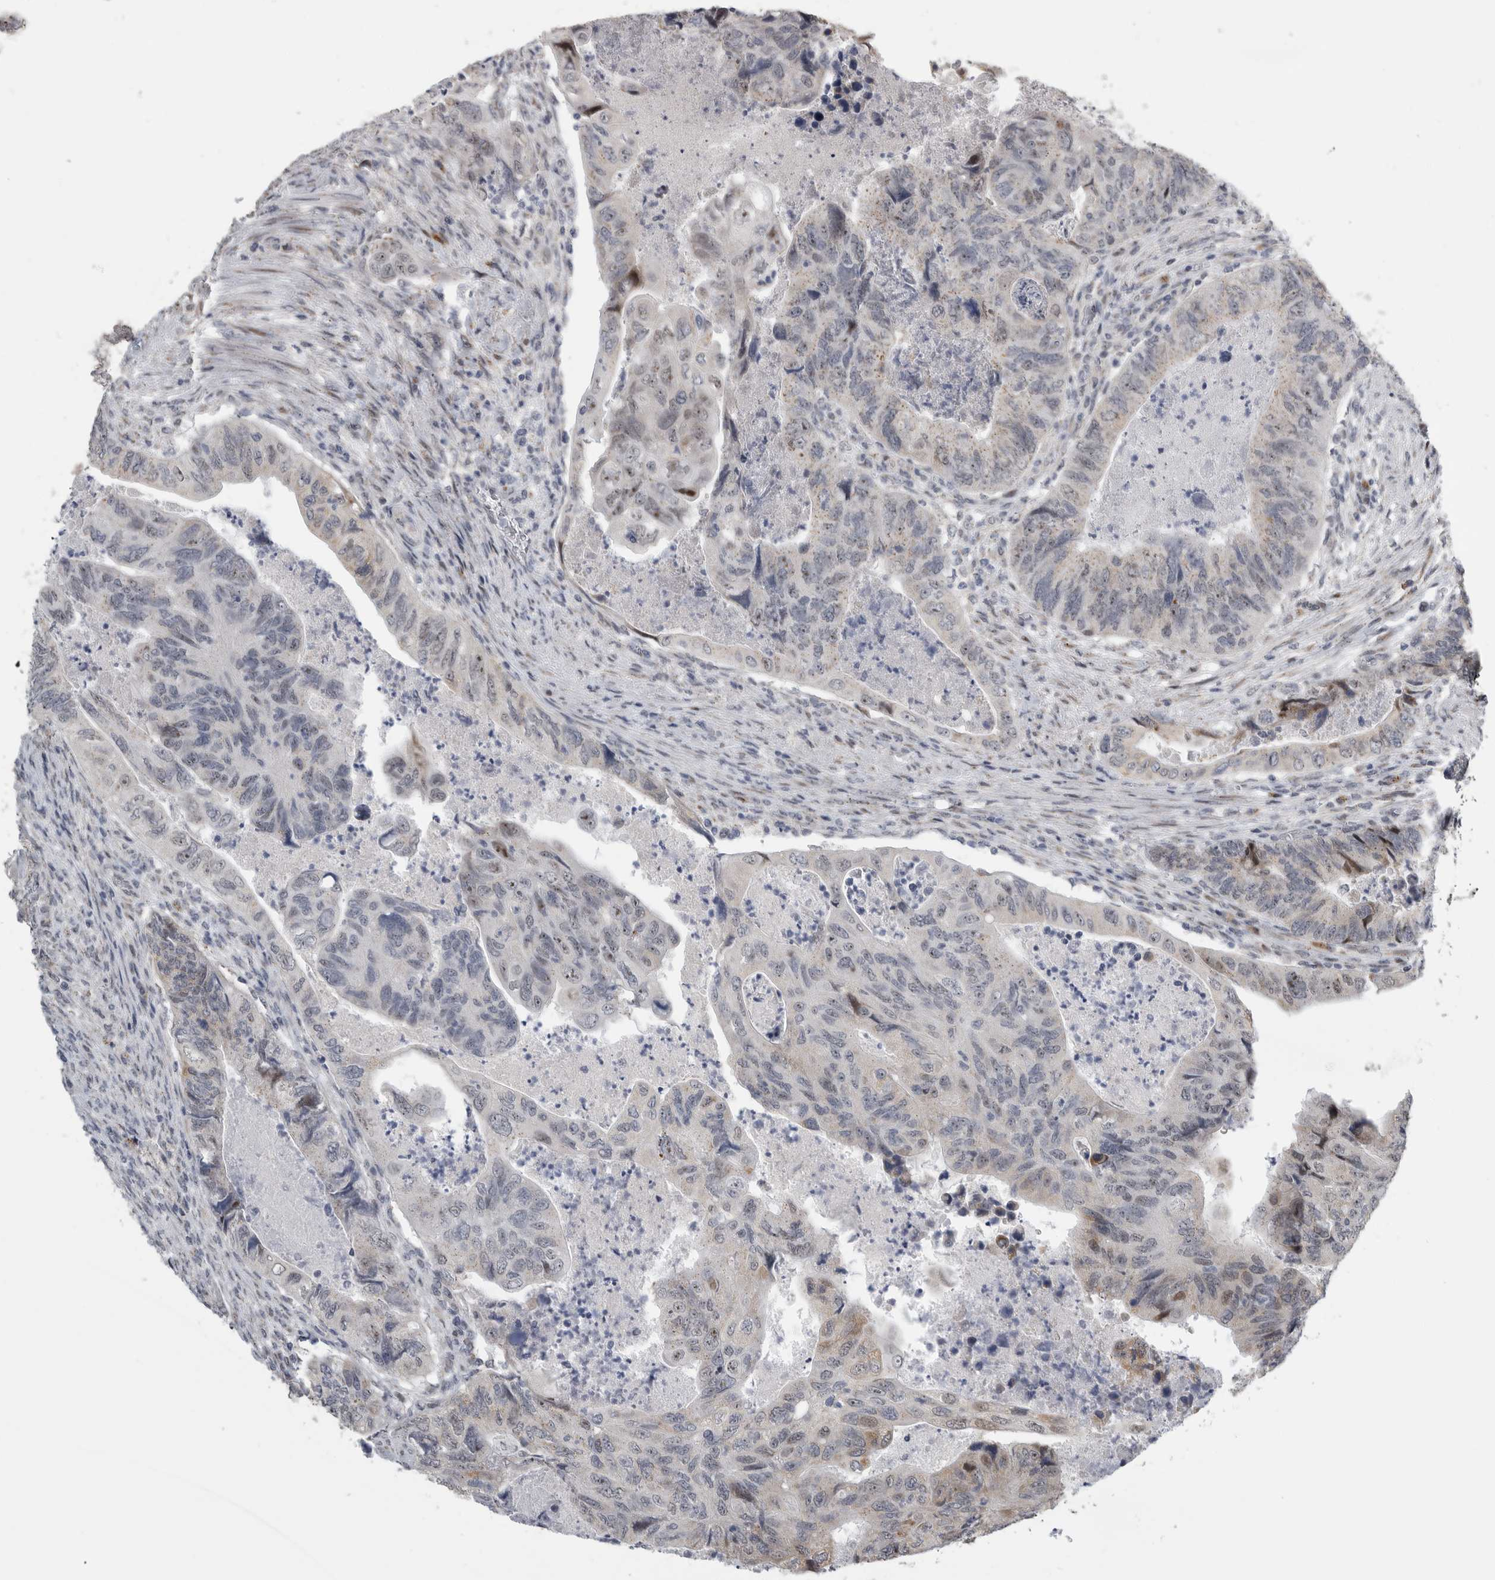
{"staining": {"intensity": "weak", "quantity": "<25%", "location": "nuclear"}, "tissue": "colorectal cancer", "cell_type": "Tumor cells", "image_type": "cancer", "snomed": [{"axis": "morphology", "description": "Adenocarcinoma, NOS"}, {"axis": "topography", "description": "Rectum"}], "caption": "A high-resolution histopathology image shows immunohistochemistry staining of adenocarcinoma (colorectal), which exhibits no significant expression in tumor cells. (DAB immunohistochemistry (IHC), high magnification).", "gene": "PCMTD1", "patient": {"sex": "male", "age": 63}}